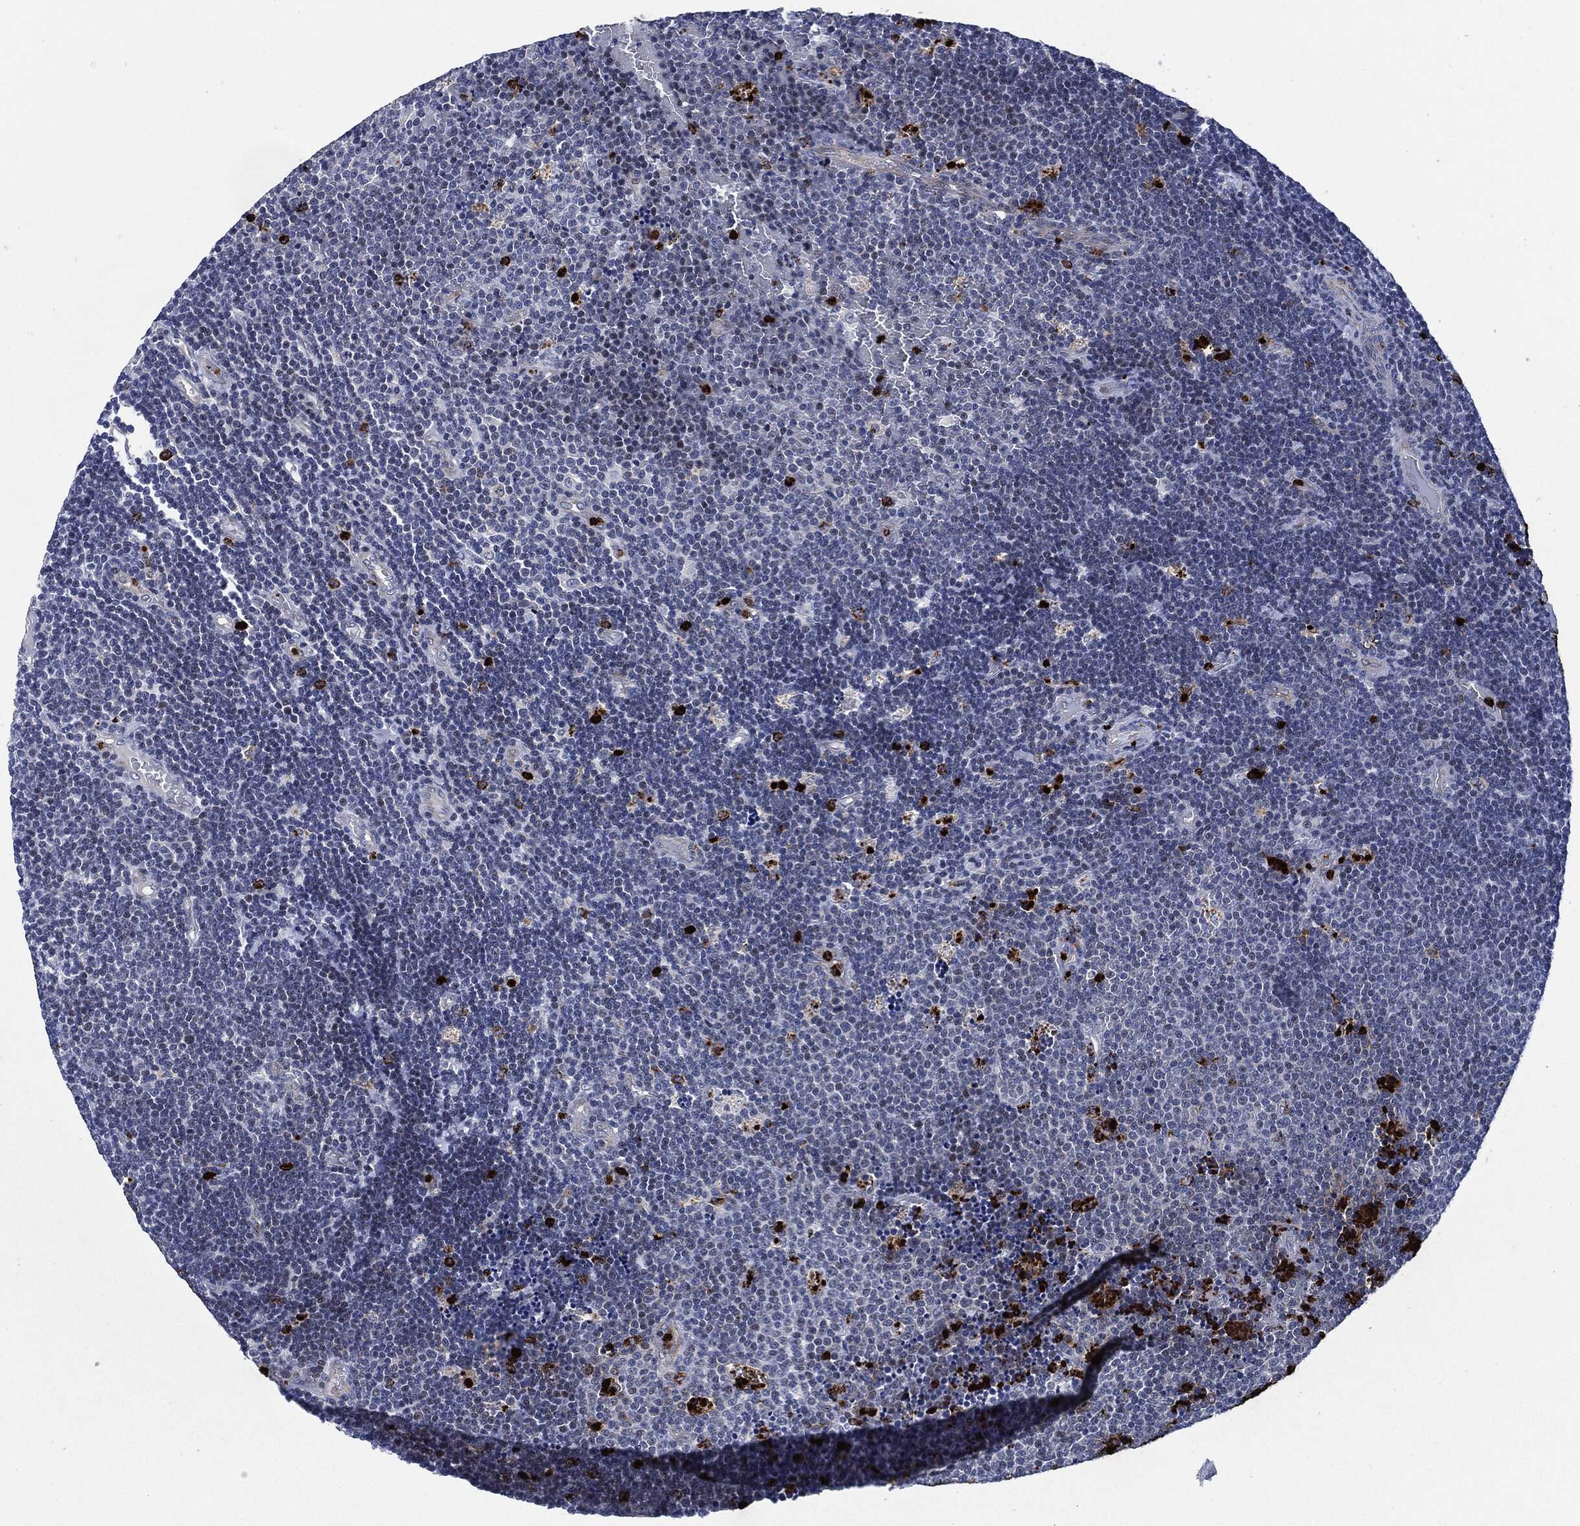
{"staining": {"intensity": "negative", "quantity": "none", "location": "none"}, "tissue": "lymphoma", "cell_type": "Tumor cells", "image_type": "cancer", "snomed": [{"axis": "morphology", "description": "Malignant lymphoma, non-Hodgkin's type, Low grade"}, {"axis": "topography", "description": "Brain"}], "caption": "Human lymphoma stained for a protein using immunohistochemistry (IHC) demonstrates no positivity in tumor cells.", "gene": "MPO", "patient": {"sex": "female", "age": 66}}